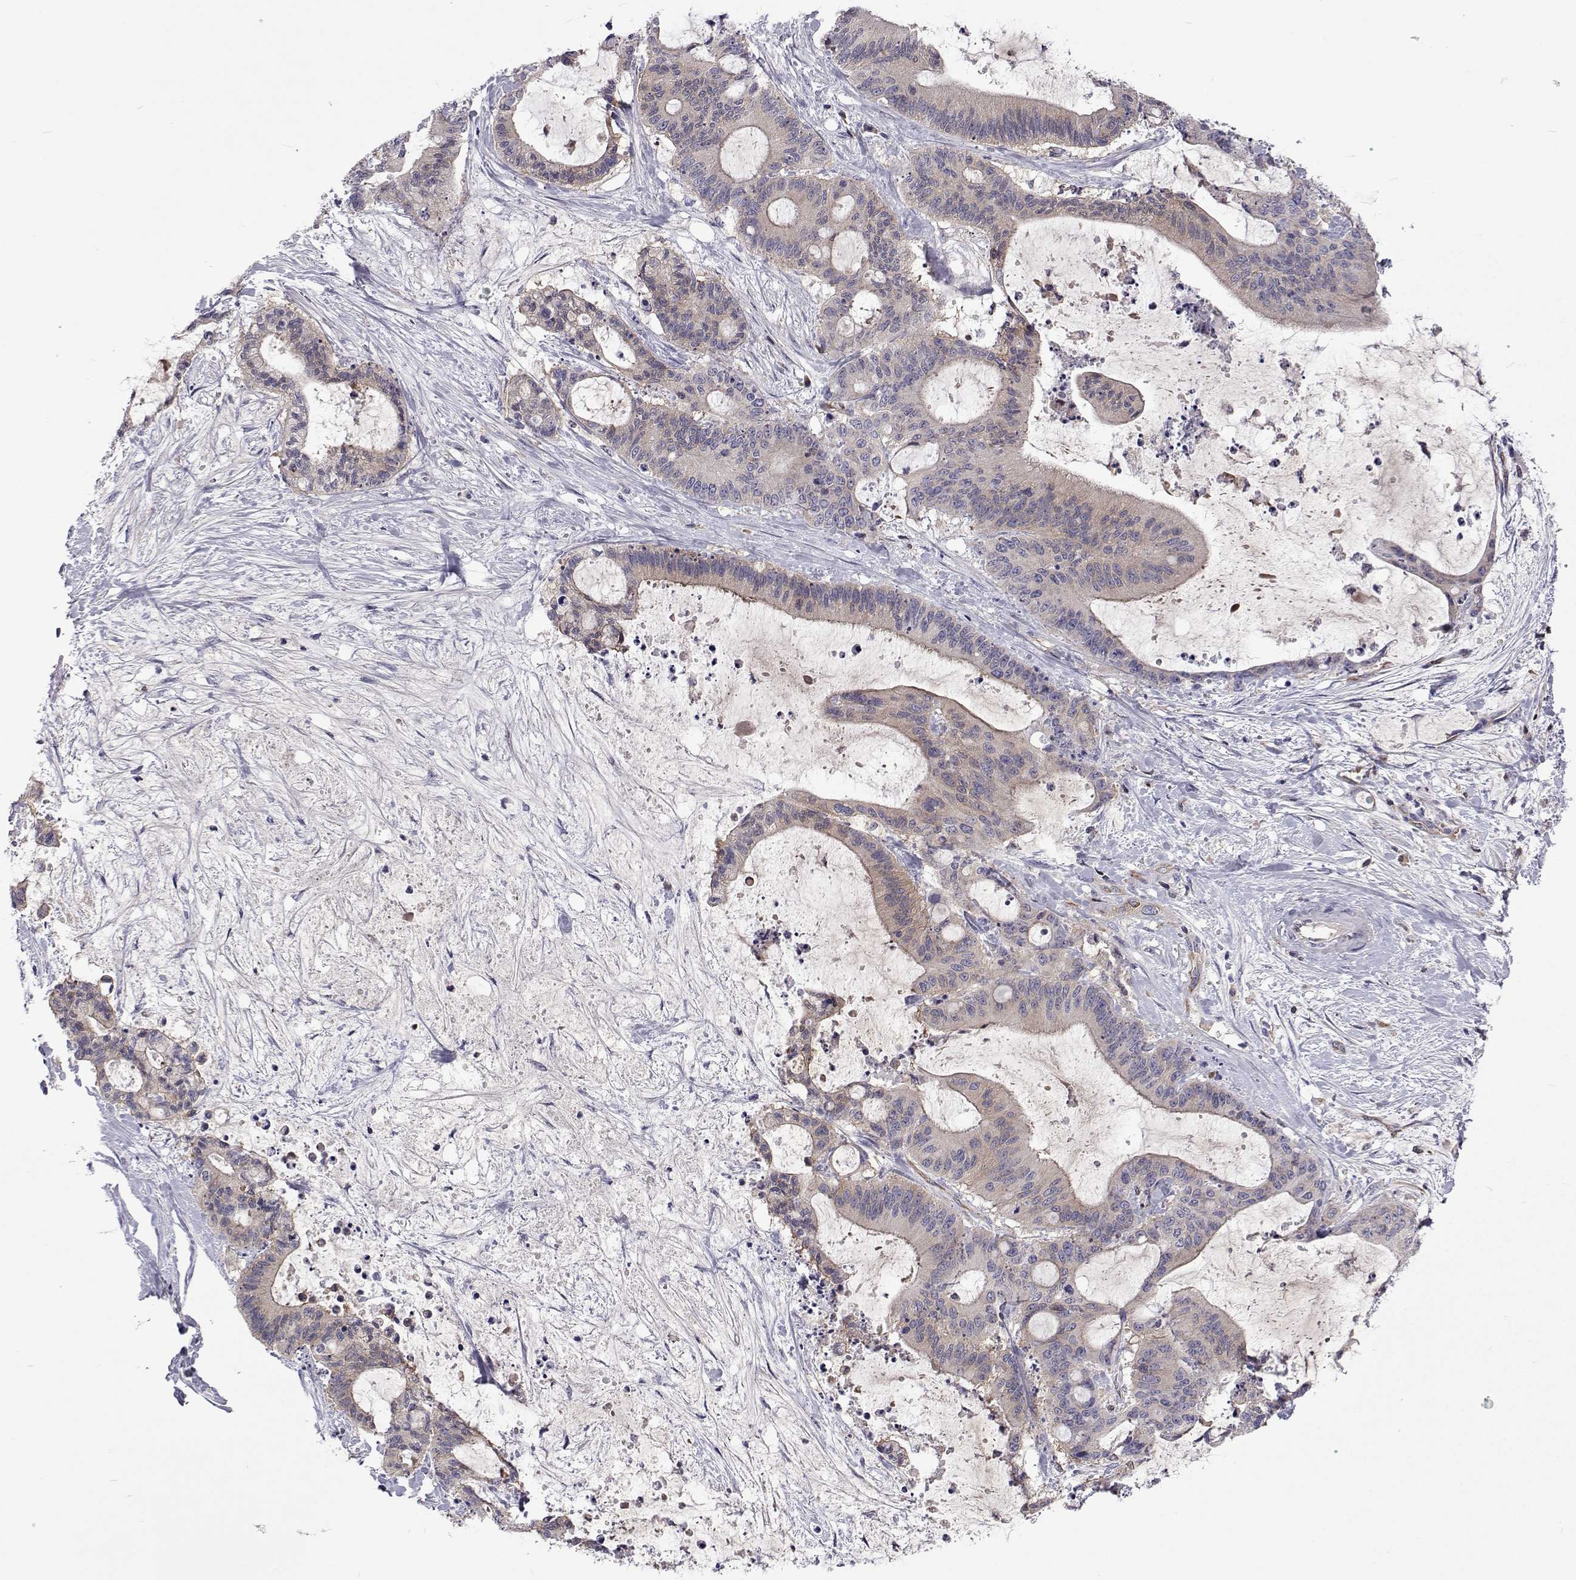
{"staining": {"intensity": "negative", "quantity": "none", "location": "none"}, "tissue": "liver cancer", "cell_type": "Tumor cells", "image_type": "cancer", "snomed": [{"axis": "morphology", "description": "Cholangiocarcinoma"}, {"axis": "topography", "description": "Liver"}], "caption": "Immunohistochemical staining of human liver cancer reveals no significant positivity in tumor cells. Brightfield microscopy of immunohistochemistry stained with DAB (3,3'-diaminobenzidine) (brown) and hematoxylin (blue), captured at high magnification.", "gene": "TCF15", "patient": {"sex": "female", "age": 73}}